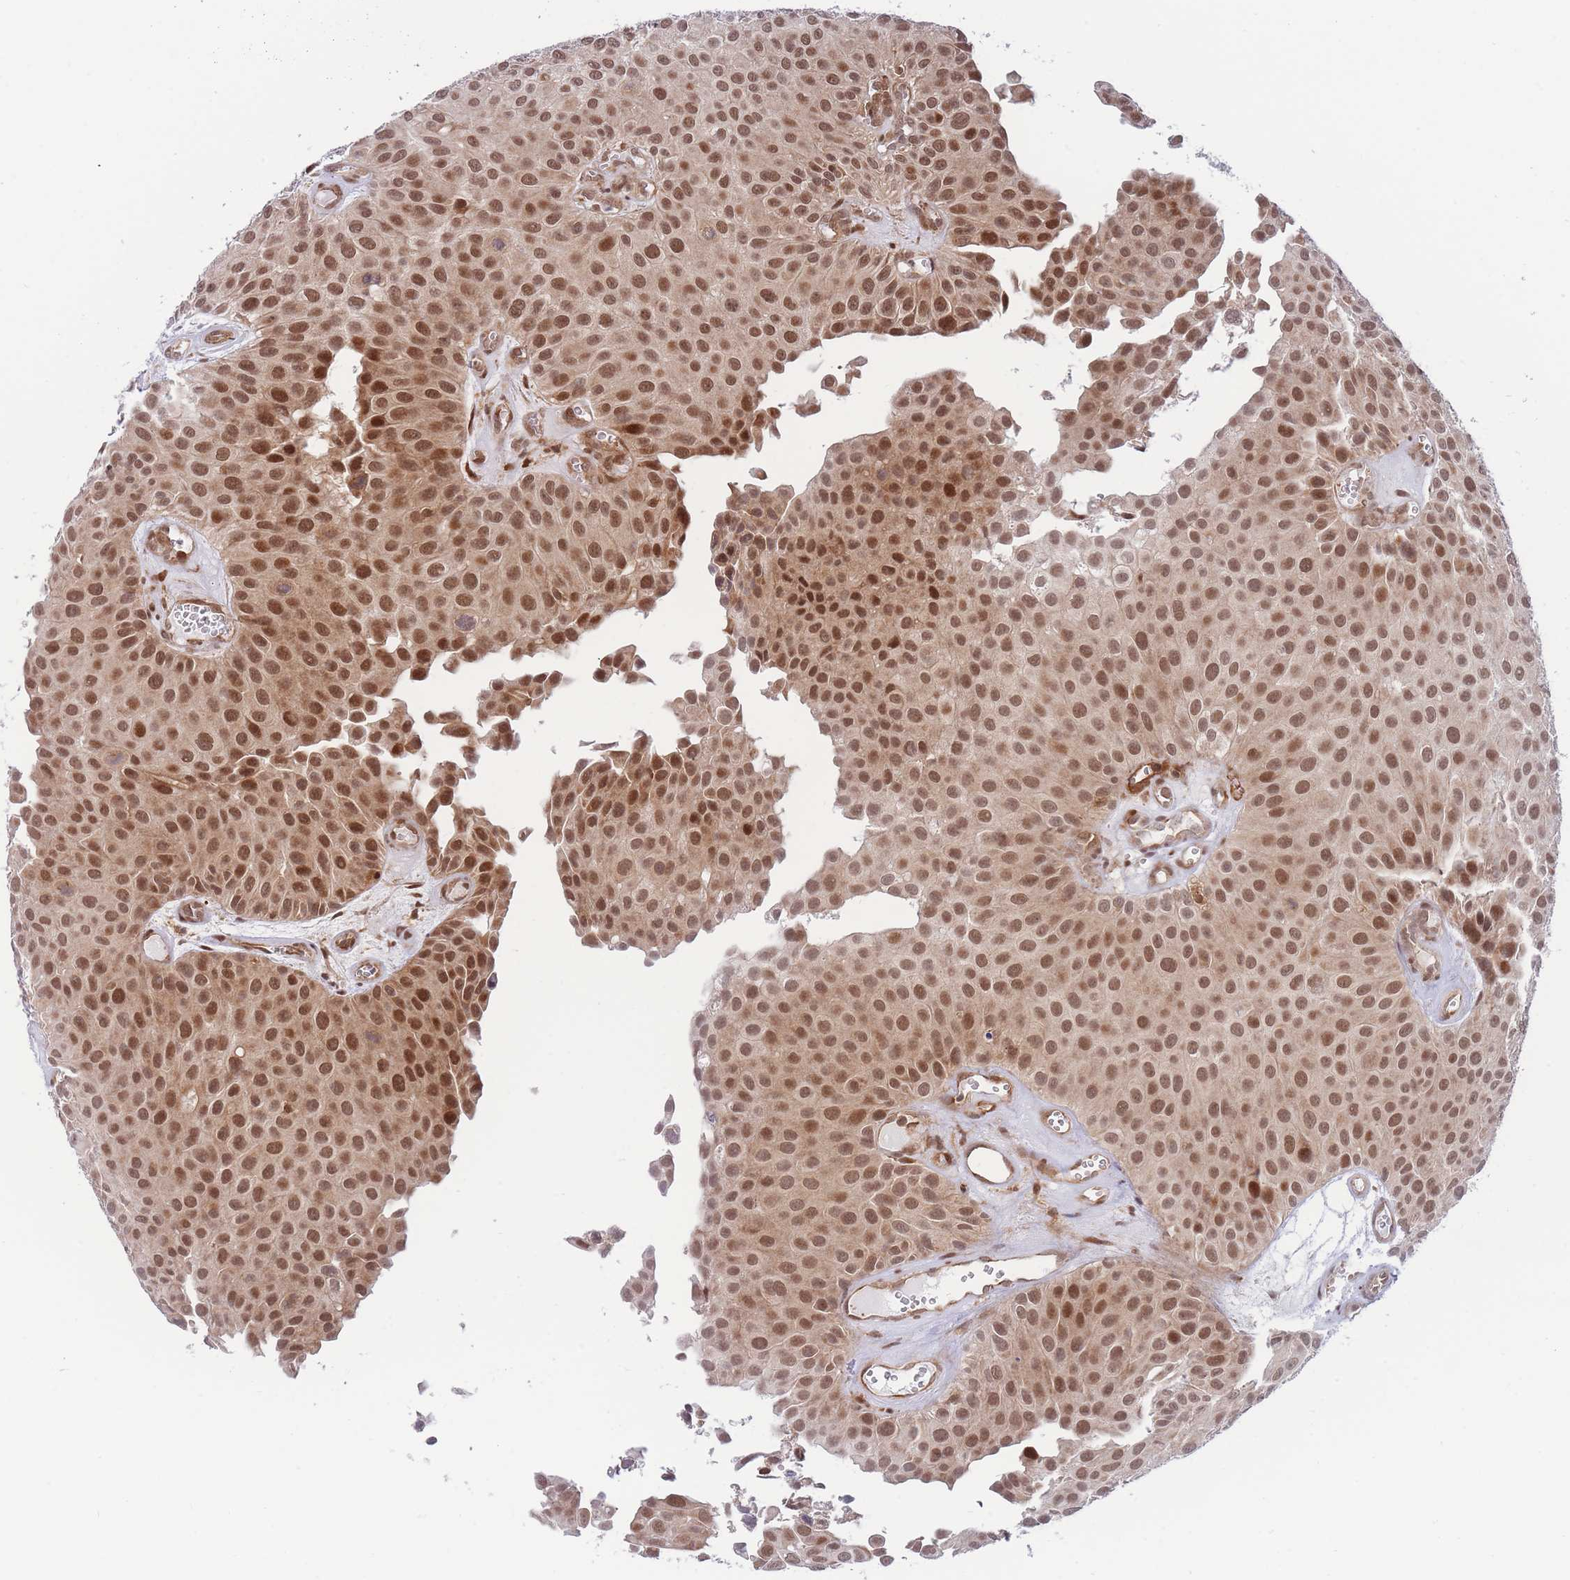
{"staining": {"intensity": "moderate", "quantity": ">75%", "location": "nuclear"}, "tissue": "urothelial cancer", "cell_type": "Tumor cells", "image_type": "cancer", "snomed": [{"axis": "morphology", "description": "Urothelial carcinoma, Low grade"}, {"axis": "topography", "description": "Urinary bladder"}], "caption": "Immunohistochemical staining of urothelial cancer demonstrates moderate nuclear protein expression in approximately >75% of tumor cells.", "gene": "BOD1L1", "patient": {"sex": "male", "age": 88}}